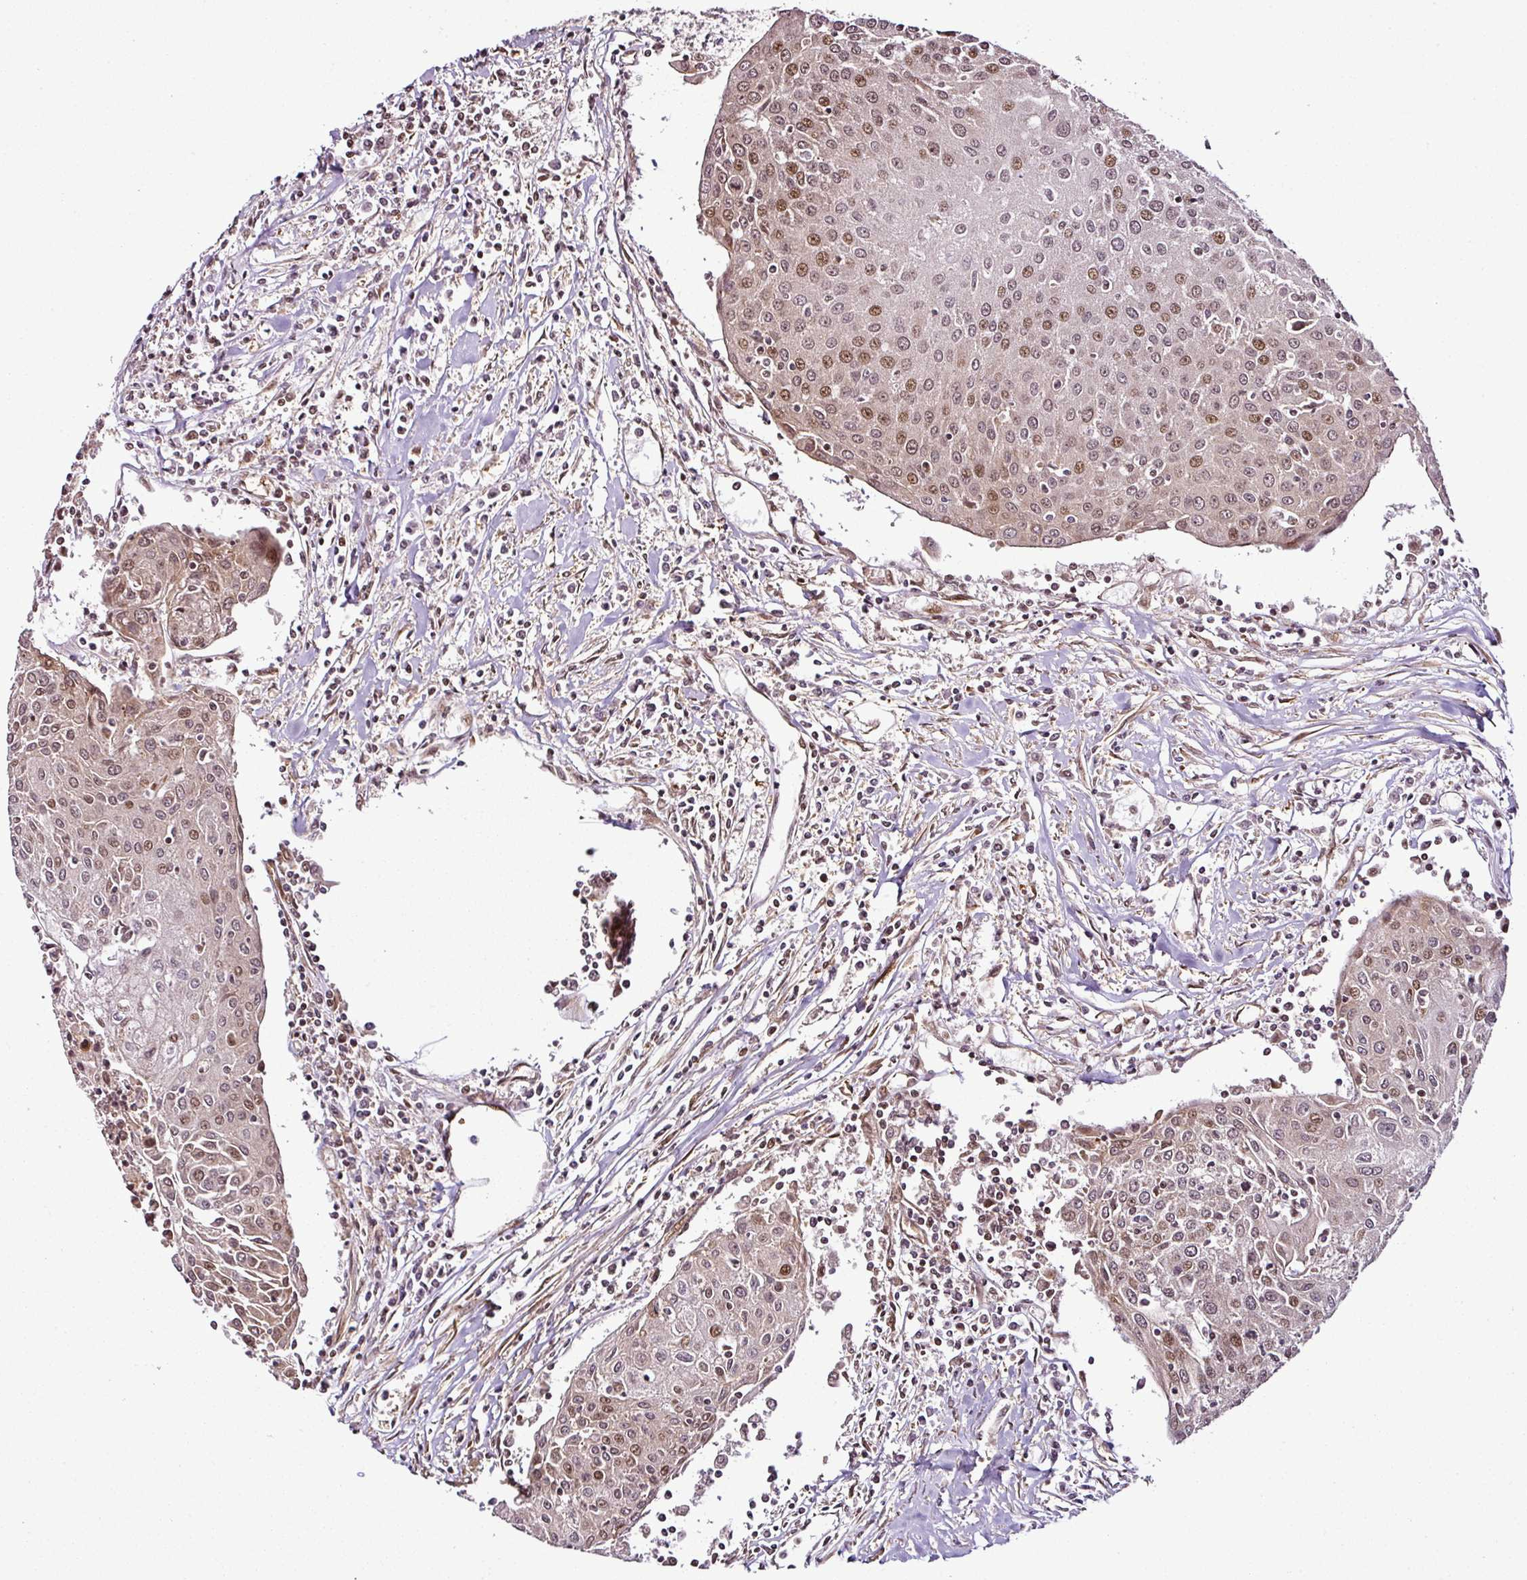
{"staining": {"intensity": "weak", "quantity": ">75%", "location": "nuclear"}, "tissue": "urothelial cancer", "cell_type": "Tumor cells", "image_type": "cancer", "snomed": [{"axis": "morphology", "description": "Urothelial carcinoma, High grade"}, {"axis": "topography", "description": "Urinary bladder"}], "caption": "Immunohistochemistry (IHC) histopathology image of urothelial carcinoma (high-grade) stained for a protein (brown), which reveals low levels of weak nuclear staining in approximately >75% of tumor cells.", "gene": "COPRS", "patient": {"sex": "female", "age": 85}}